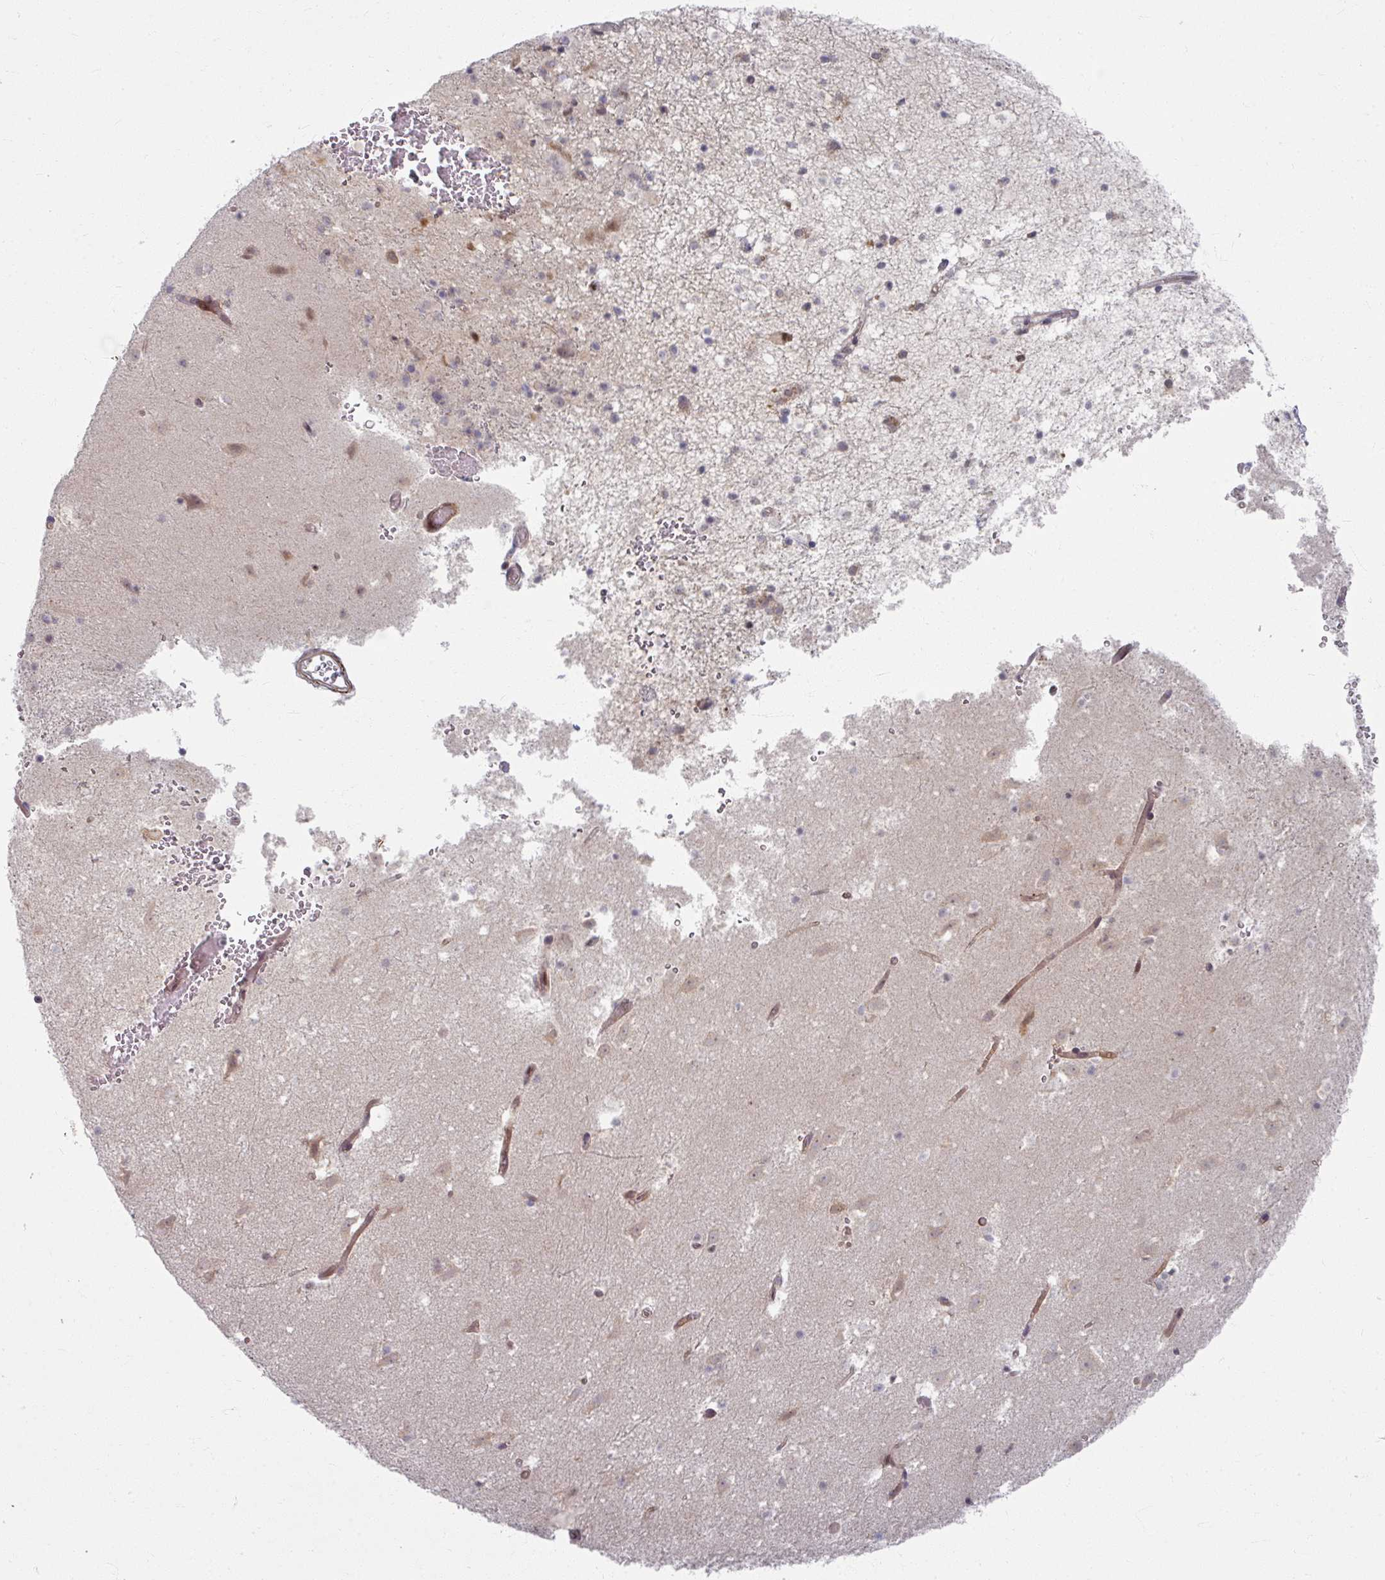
{"staining": {"intensity": "weak", "quantity": "25%-75%", "location": "cytoplasmic/membranous,nuclear"}, "tissue": "caudate", "cell_type": "Glial cells", "image_type": "normal", "snomed": [{"axis": "morphology", "description": "Normal tissue, NOS"}, {"axis": "topography", "description": "Lateral ventricle wall"}], "caption": "Caudate was stained to show a protein in brown. There is low levels of weak cytoplasmic/membranous,nuclear positivity in about 25%-75% of glial cells. The staining is performed using DAB brown chromogen to label protein expression. The nuclei are counter-stained blue using hematoxylin.", "gene": "KLC3", "patient": {"sex": "male", "age": 37}}